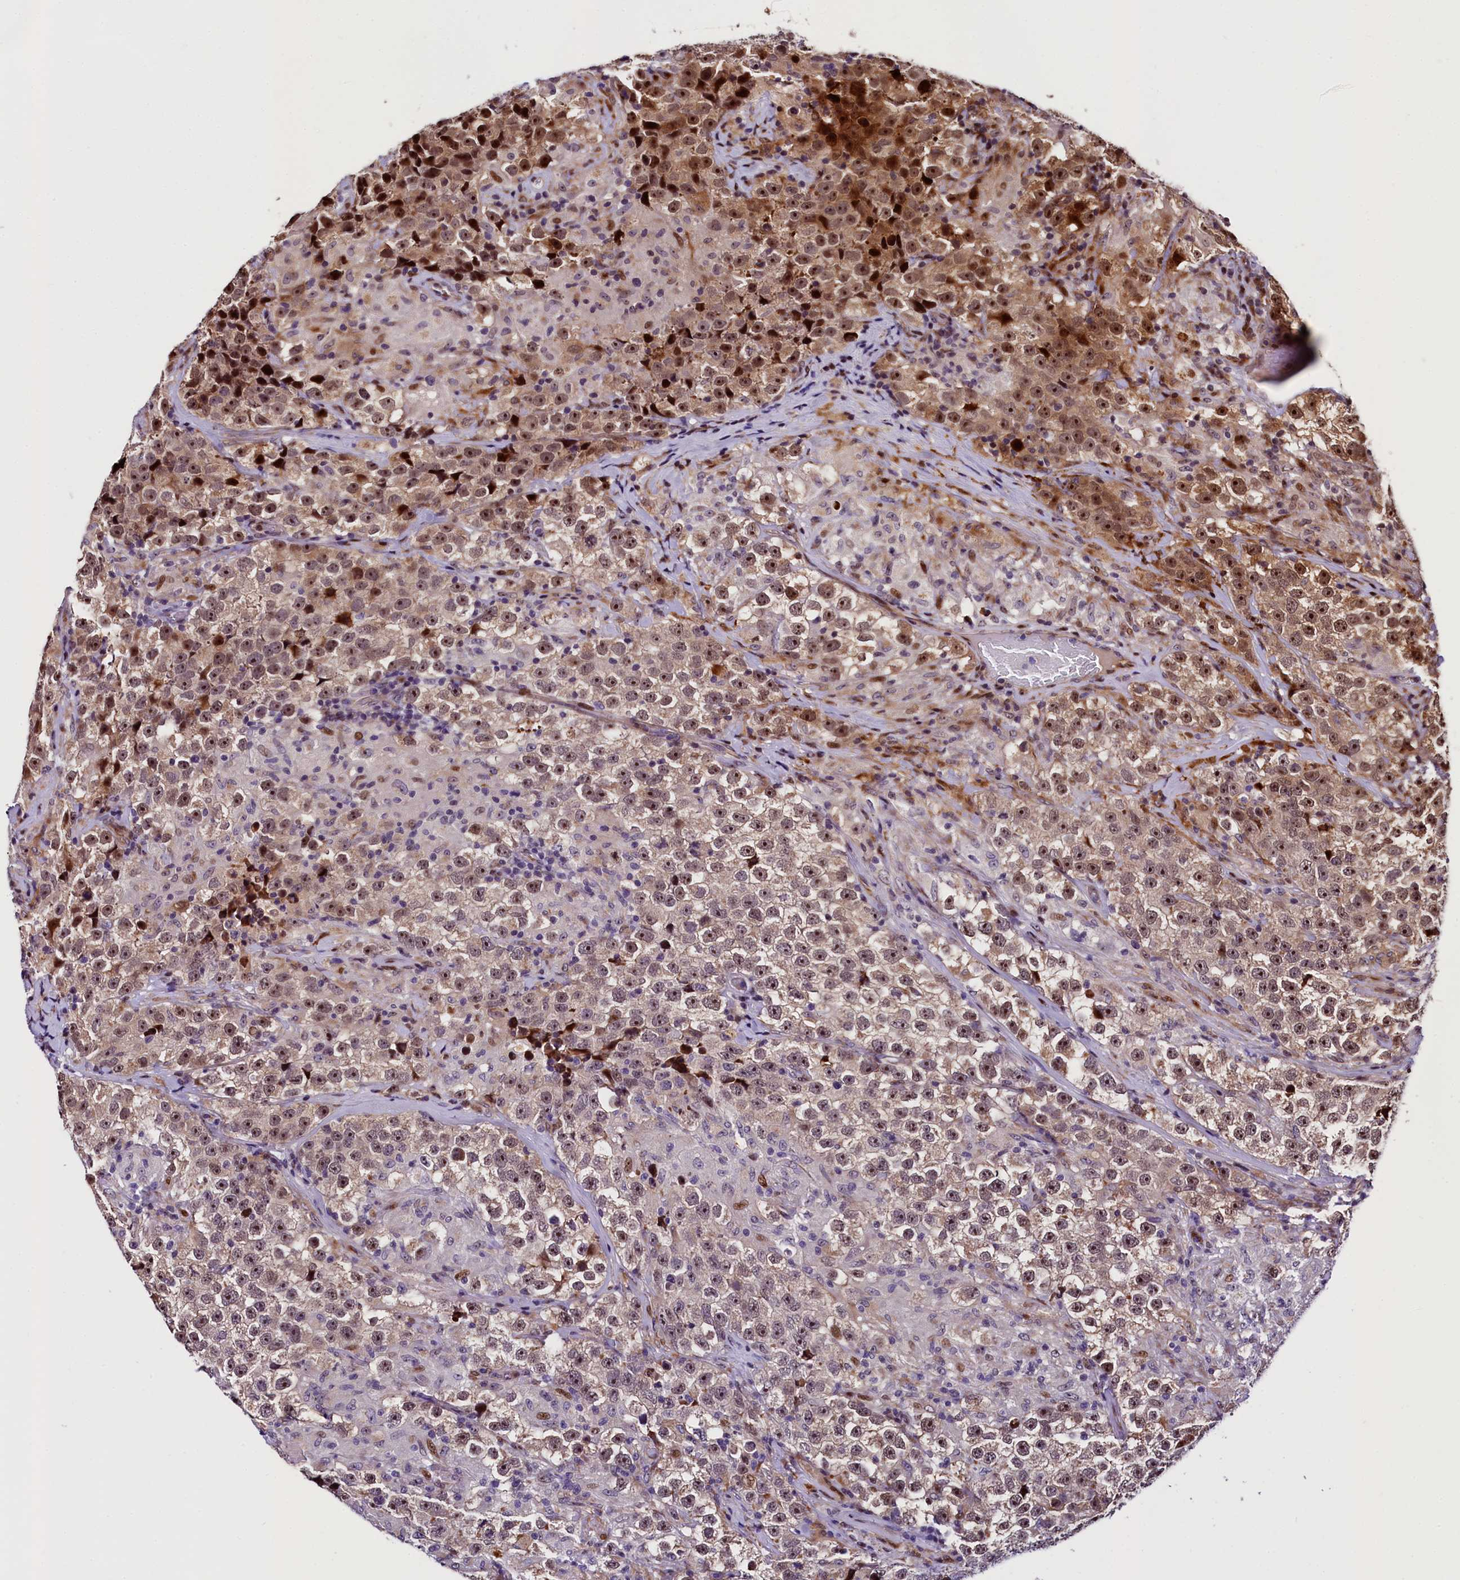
{"staining": {"intensity": "moderate", "quantity": ">75%", "location": "cytoplasmic/membranous,nuclear"}, "tissue": "testis cancer", "cell_type": "Tumor cells", "image_type": "cancer", "snomed": [{"axis": "morphology", "description": "Seminoma, NOS"}, {"axis": "topography", "description": "Testis"}], "caption": "Approximately >75% of tumor cells in testis cancer show moderate cytoplasmic/membranous and nuclear protein positivity as visualized by brown immunohistochemical staining.", "gene": "TRMT112", "patient": {"sex": "male", "age": 46}}